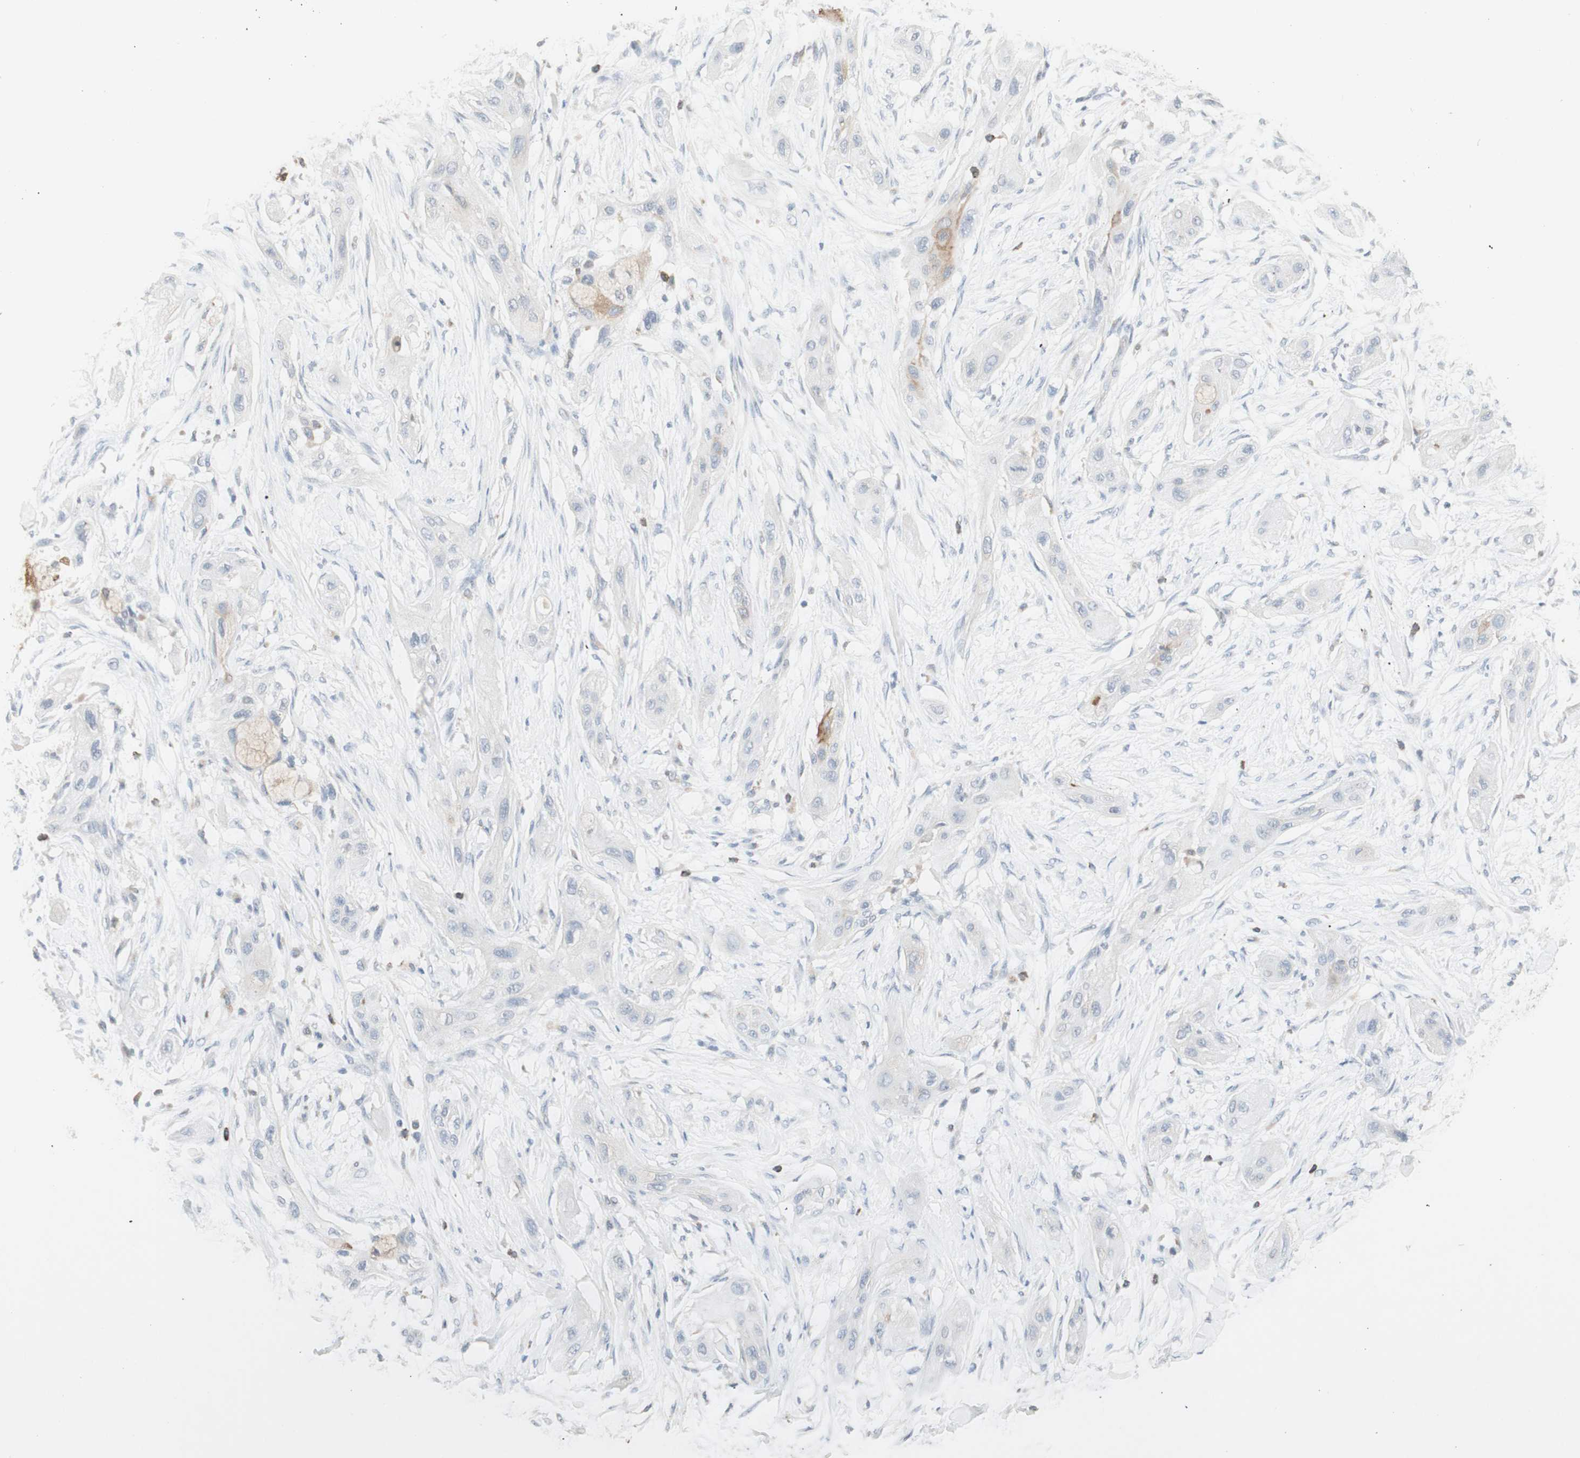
{"staining": {"intensity": "negative", "quantity": "none", "location": "none"}, "tissue": "lung cancer", "cell_type": "Tumor cells", "image_type": "cancer", "snomed": [{"axis": "morphology", "description": "Squamous cell carcinoma, NOS"}, {"axis": "topography", "description": "Lung"}], "caption": "Immunohistochemical staining of lung cancer (squamous cell carcinoma) displays no significant positivity in tumor cells.", "gene": "ATP6V1B1", "patient": {"sex": "female", "age": 47}}